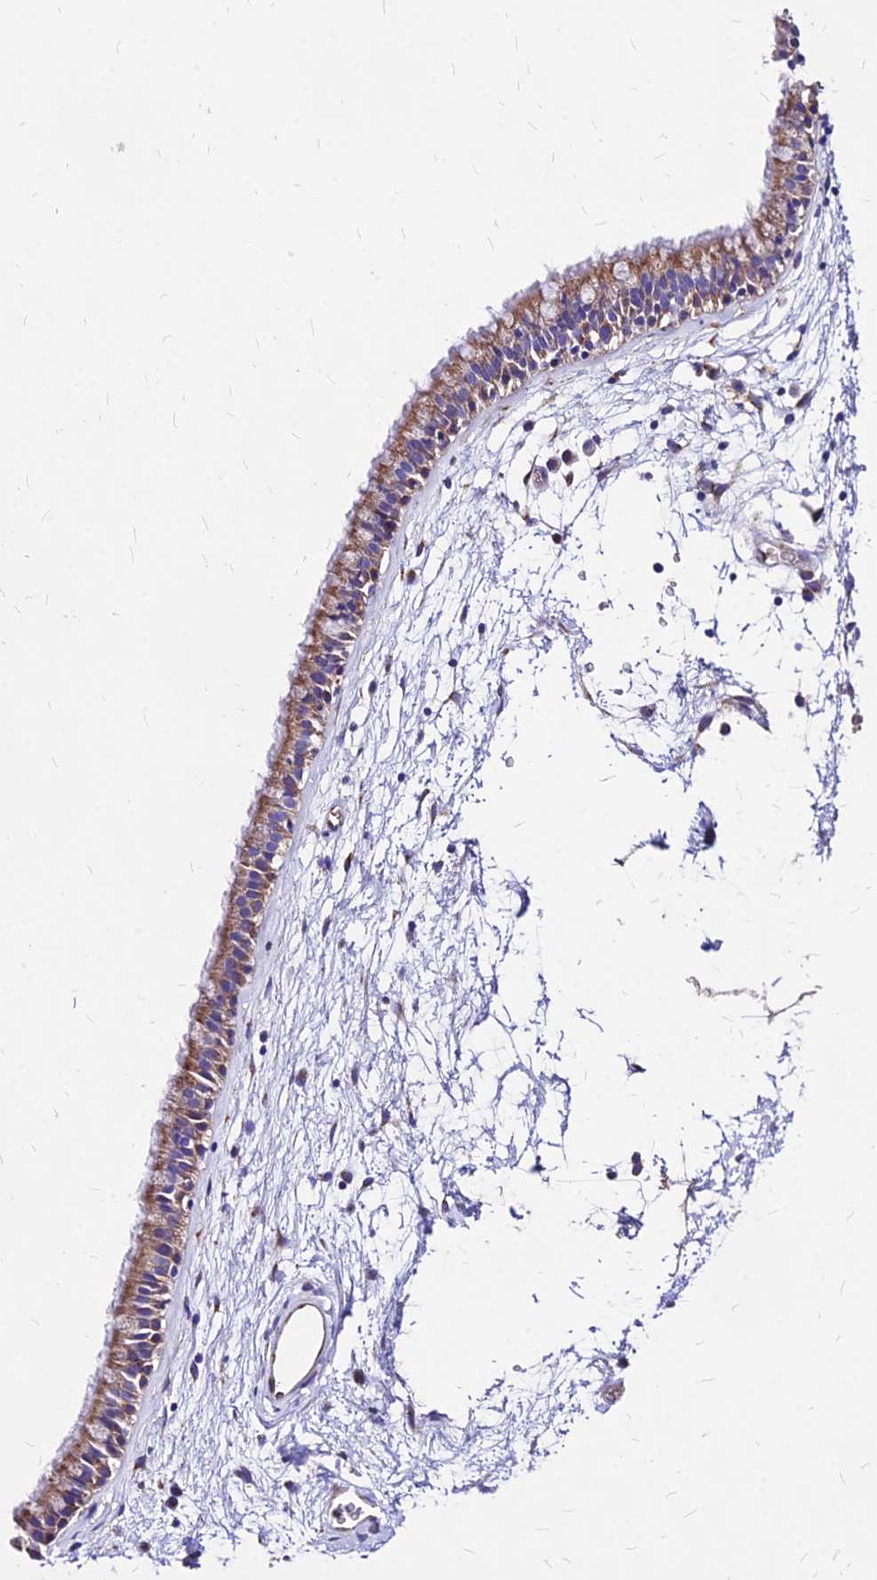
{"staining": {"intensity": "moderate", "quantity": ">75%", "location": "cytoplasmic/membranous"}, "tissue": "nasopharynx", "cell_type": "Respiratory epithelial cells", "image_type": "normal", "snomed": [{"axis": "morphology", "description": "Normal tissue, NOS"}, {"axis": "morphology", "description": "Inflammation, NOS"}, {"axis": "topography", "description": "Nasopharynx"}], "caption": "Moderate cytoplasmic/membranous protein expression is identified in about >75% of respiratory epithelial cells in nasopharynx. (DAB (3,3'-diaminobenzidine) IHC with brightfield microscopy, high magnification).", "gene": "MRPL3", "patient": {"sex": "male", "age": 48}}